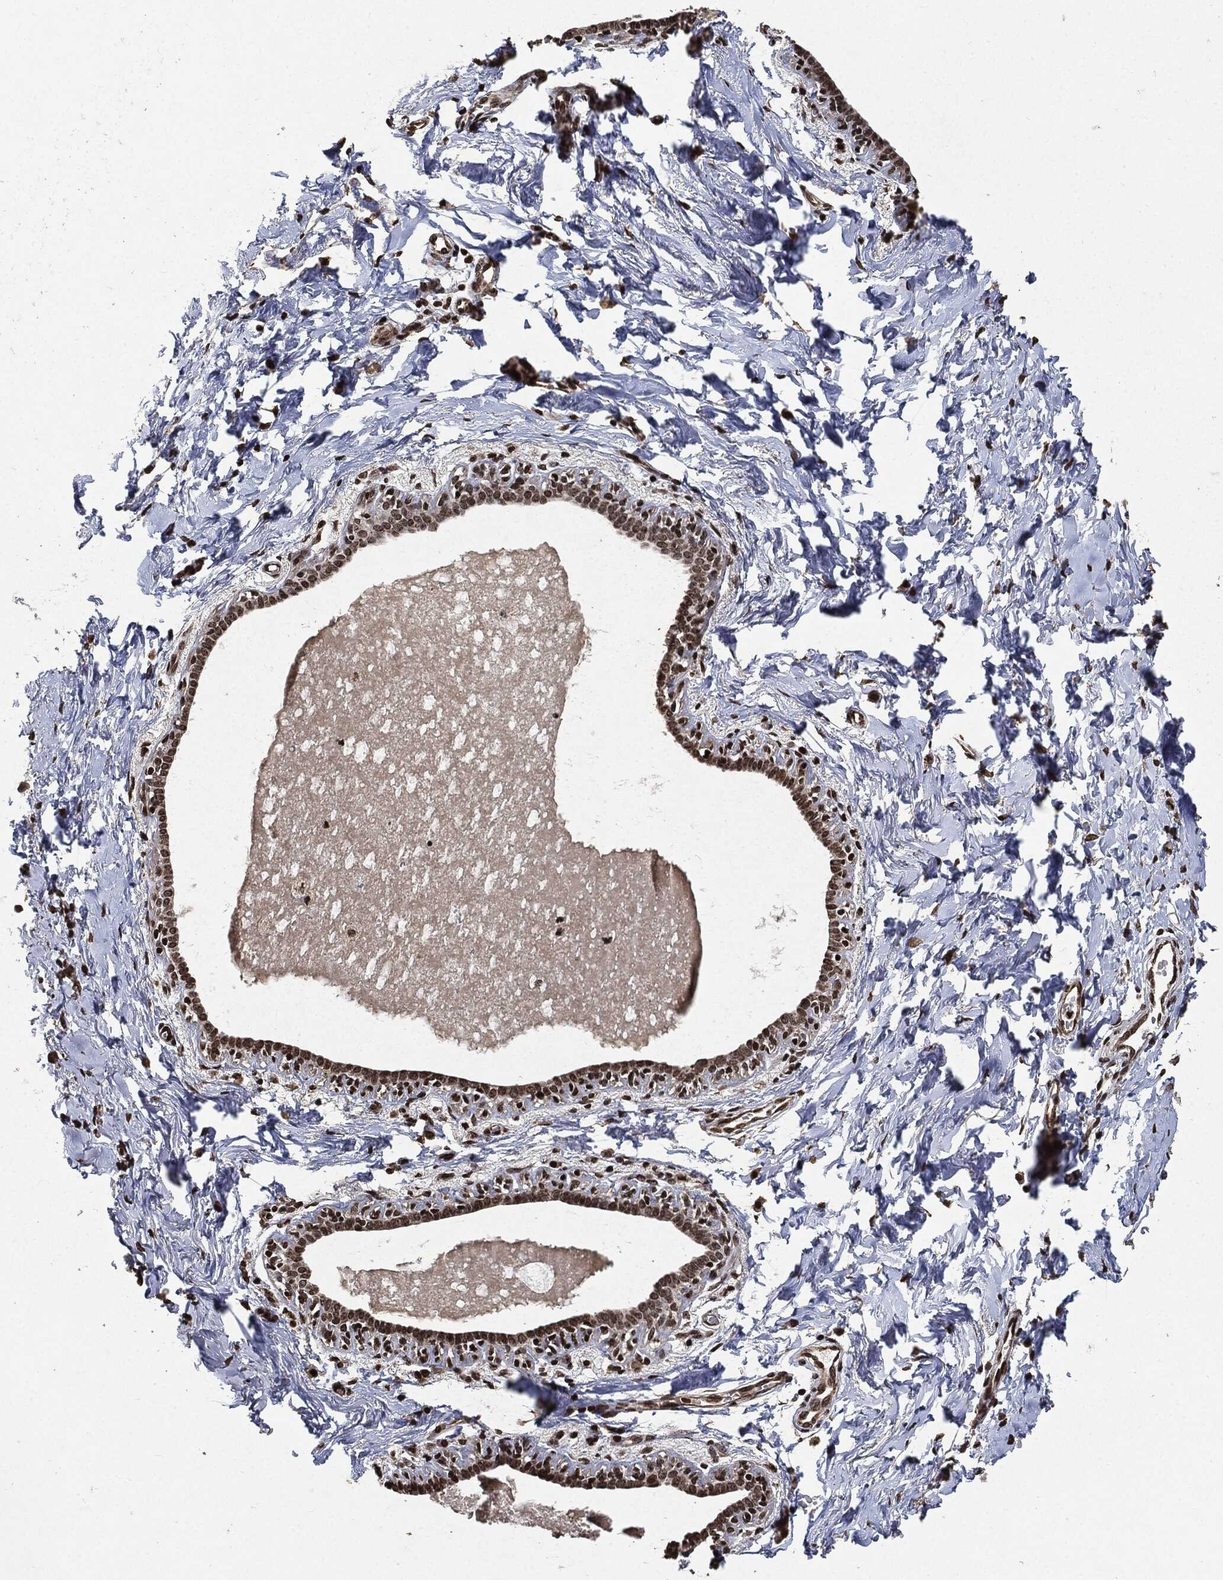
{"staining": {"intensity": "strong", "quantity": ">75%", "location": "nuclear"}, "tissue": "breast", "cell_type": "Adipocytes", "image_type": "normal", "snomed": [{"axis": "morphology", "description": "Normal tissue, NOS"}, {"axis": "topography", "description": "Breast"}], "caption": "Strong nuclear expression for a protein is identified in approximately >75% of adipocytes of unremarkable breast using immunohistochemistry.", "gene": "JUN", "patient": {"sex": "female", "age": 37}}